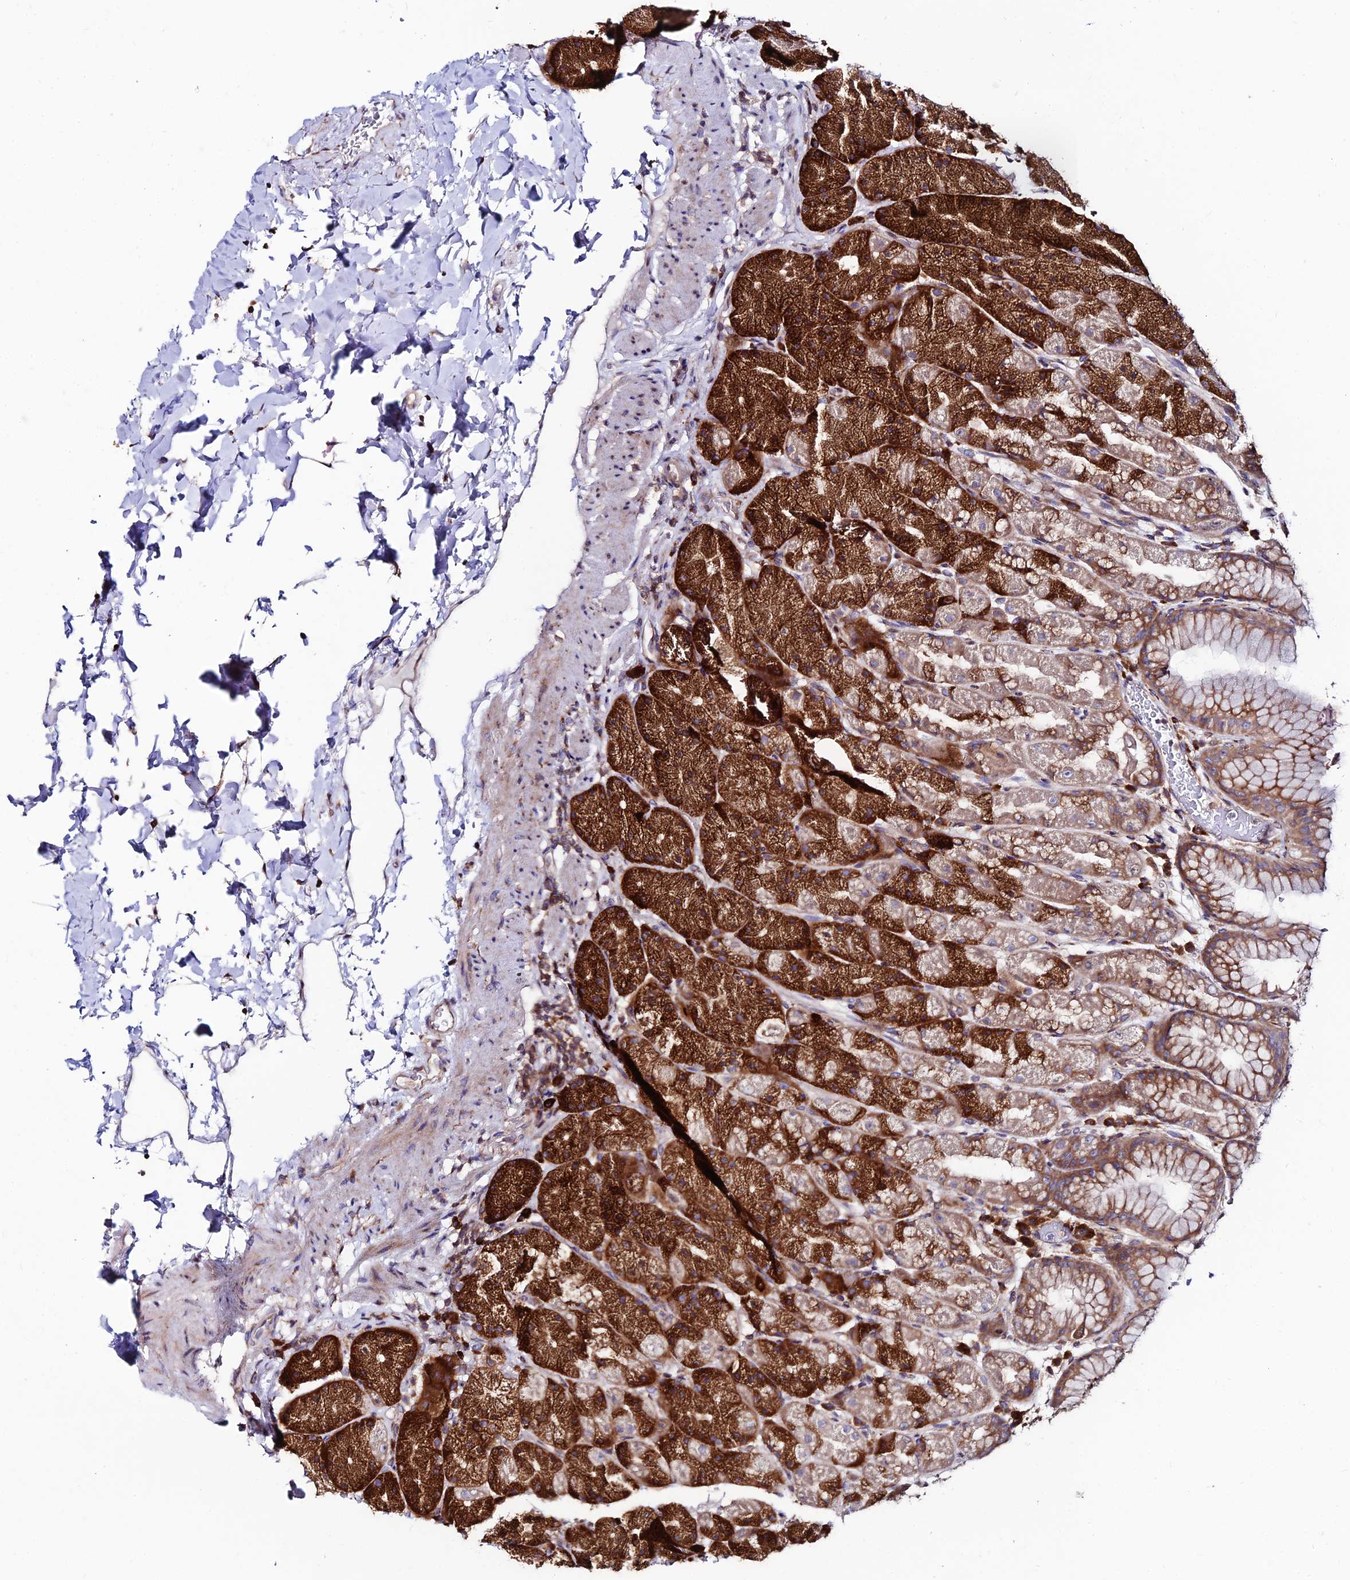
{"staining": {"intensity": "strong", "quantity": ">75%", "location": "cytoplasmic/membranous"}, "tissue": "stomach", "cell_type": "Glandular cells", "image_type": "normal", "snomed": [{"axis": "morphology", "description": "Normal tissue, NOS"}, {"axis": "topography", "description": "Stomach, upper"}, {"axis": "topography", "description": "Stomach, lower"}], "caption": "Stomach was stained to show a protein in brown. There is high levels of strong cytoplasmic/membranous positivity in approximately >75% of glandular cells.", "gene": "EIF3K", "patient": {"sex": "male", "age": 67}}